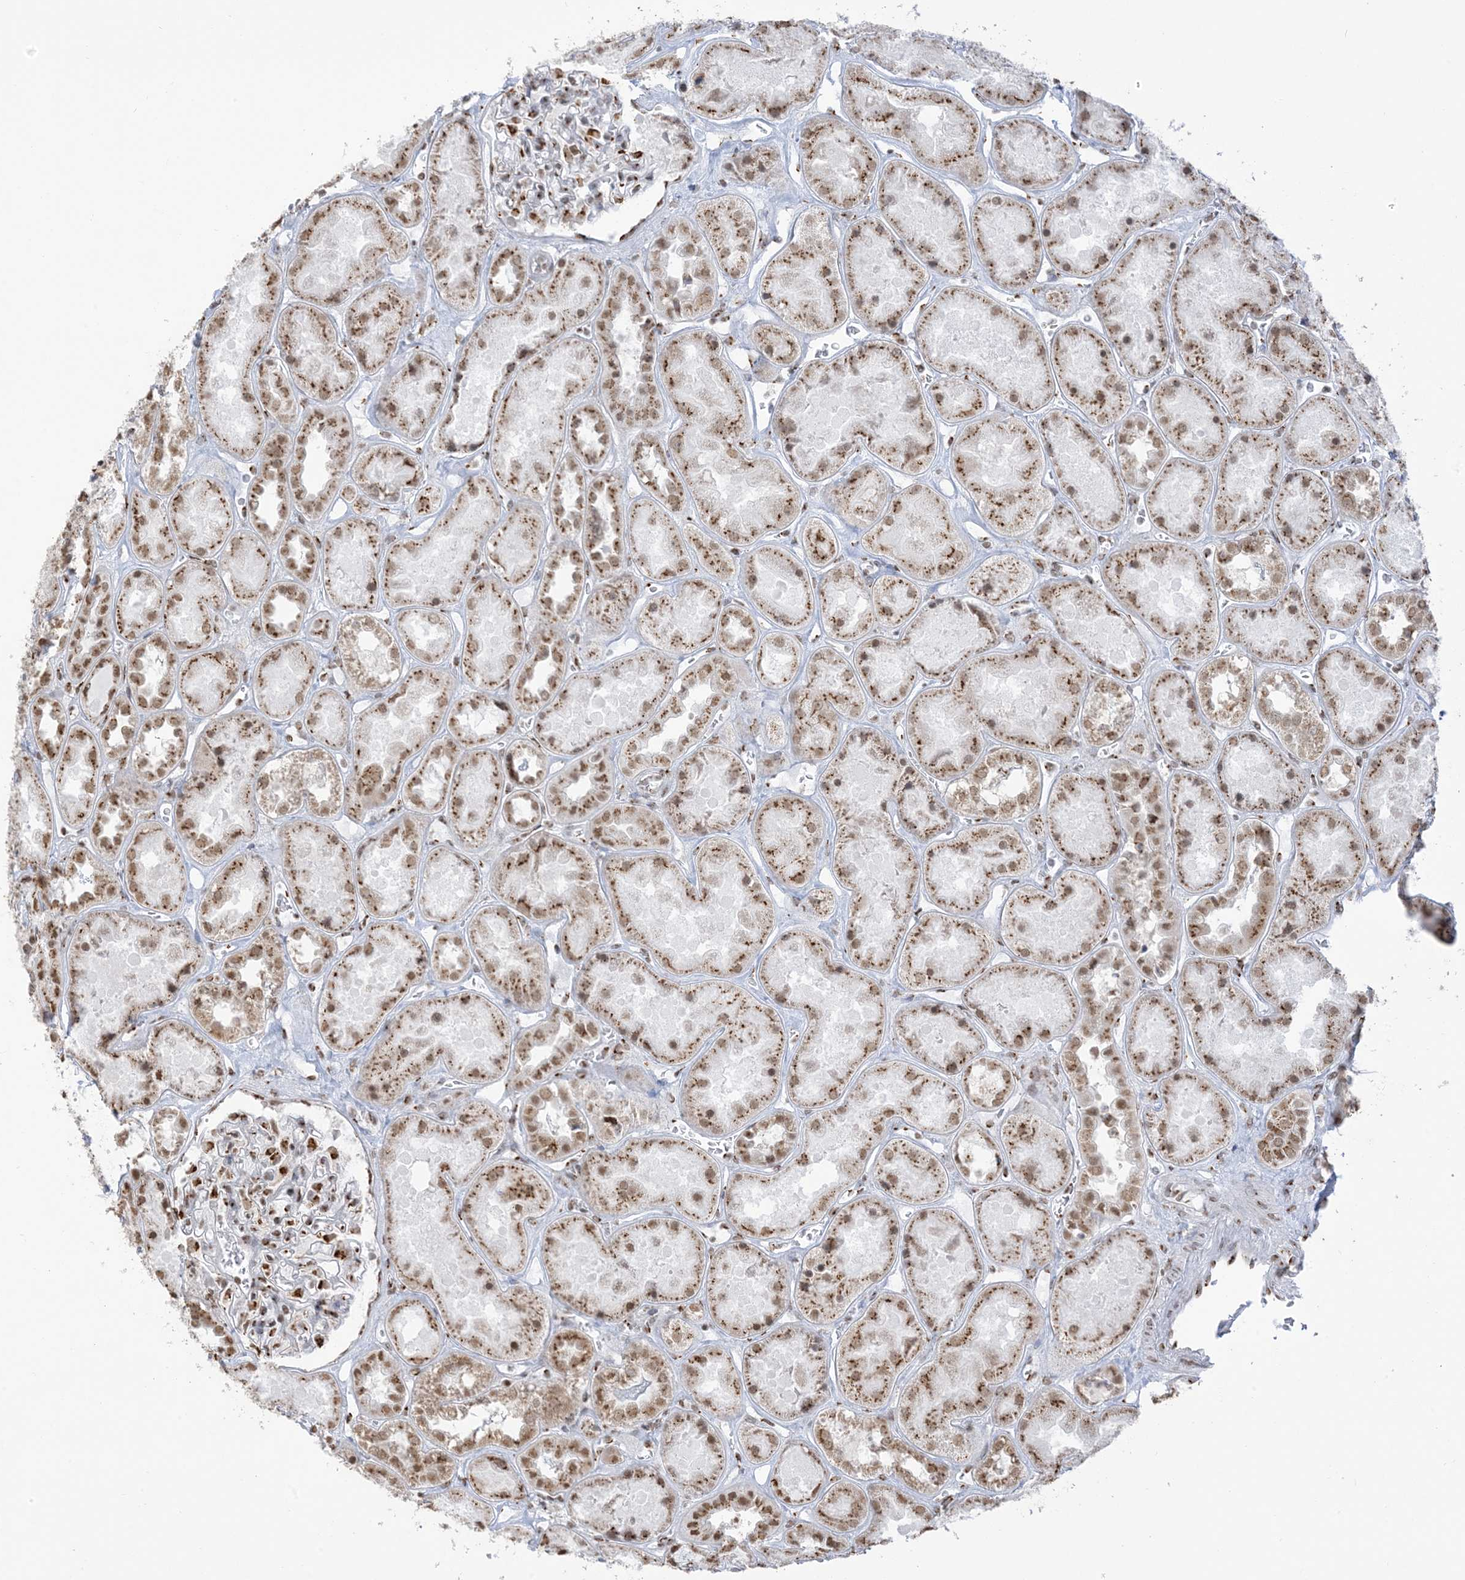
{"staining": {"intensity": "moderate", "quantity": "25%-75%", "location": "cytoplasmic/membranous"}, "tissue": "kidney", "cell_type": "Cells in glomeruli", "image_type": "normal", "snomed": [{"axis": "morphology", "description": "Normal tissue, NOS"}, {"axis": "topography", "description": "Kidney"}], "caption": "An image of kidney stained for a protein demonstrates moderate cytoplasmic/membranous brown staining in cells in glomeruli. The staining was performed using DAB (3,3'-diaminobenzidine), with brown indicating positive protein expression. Nuclei are stained blue with hematoxylin.", "gene": "GPR107", "patient": {"sex": "male", "age": 70}}